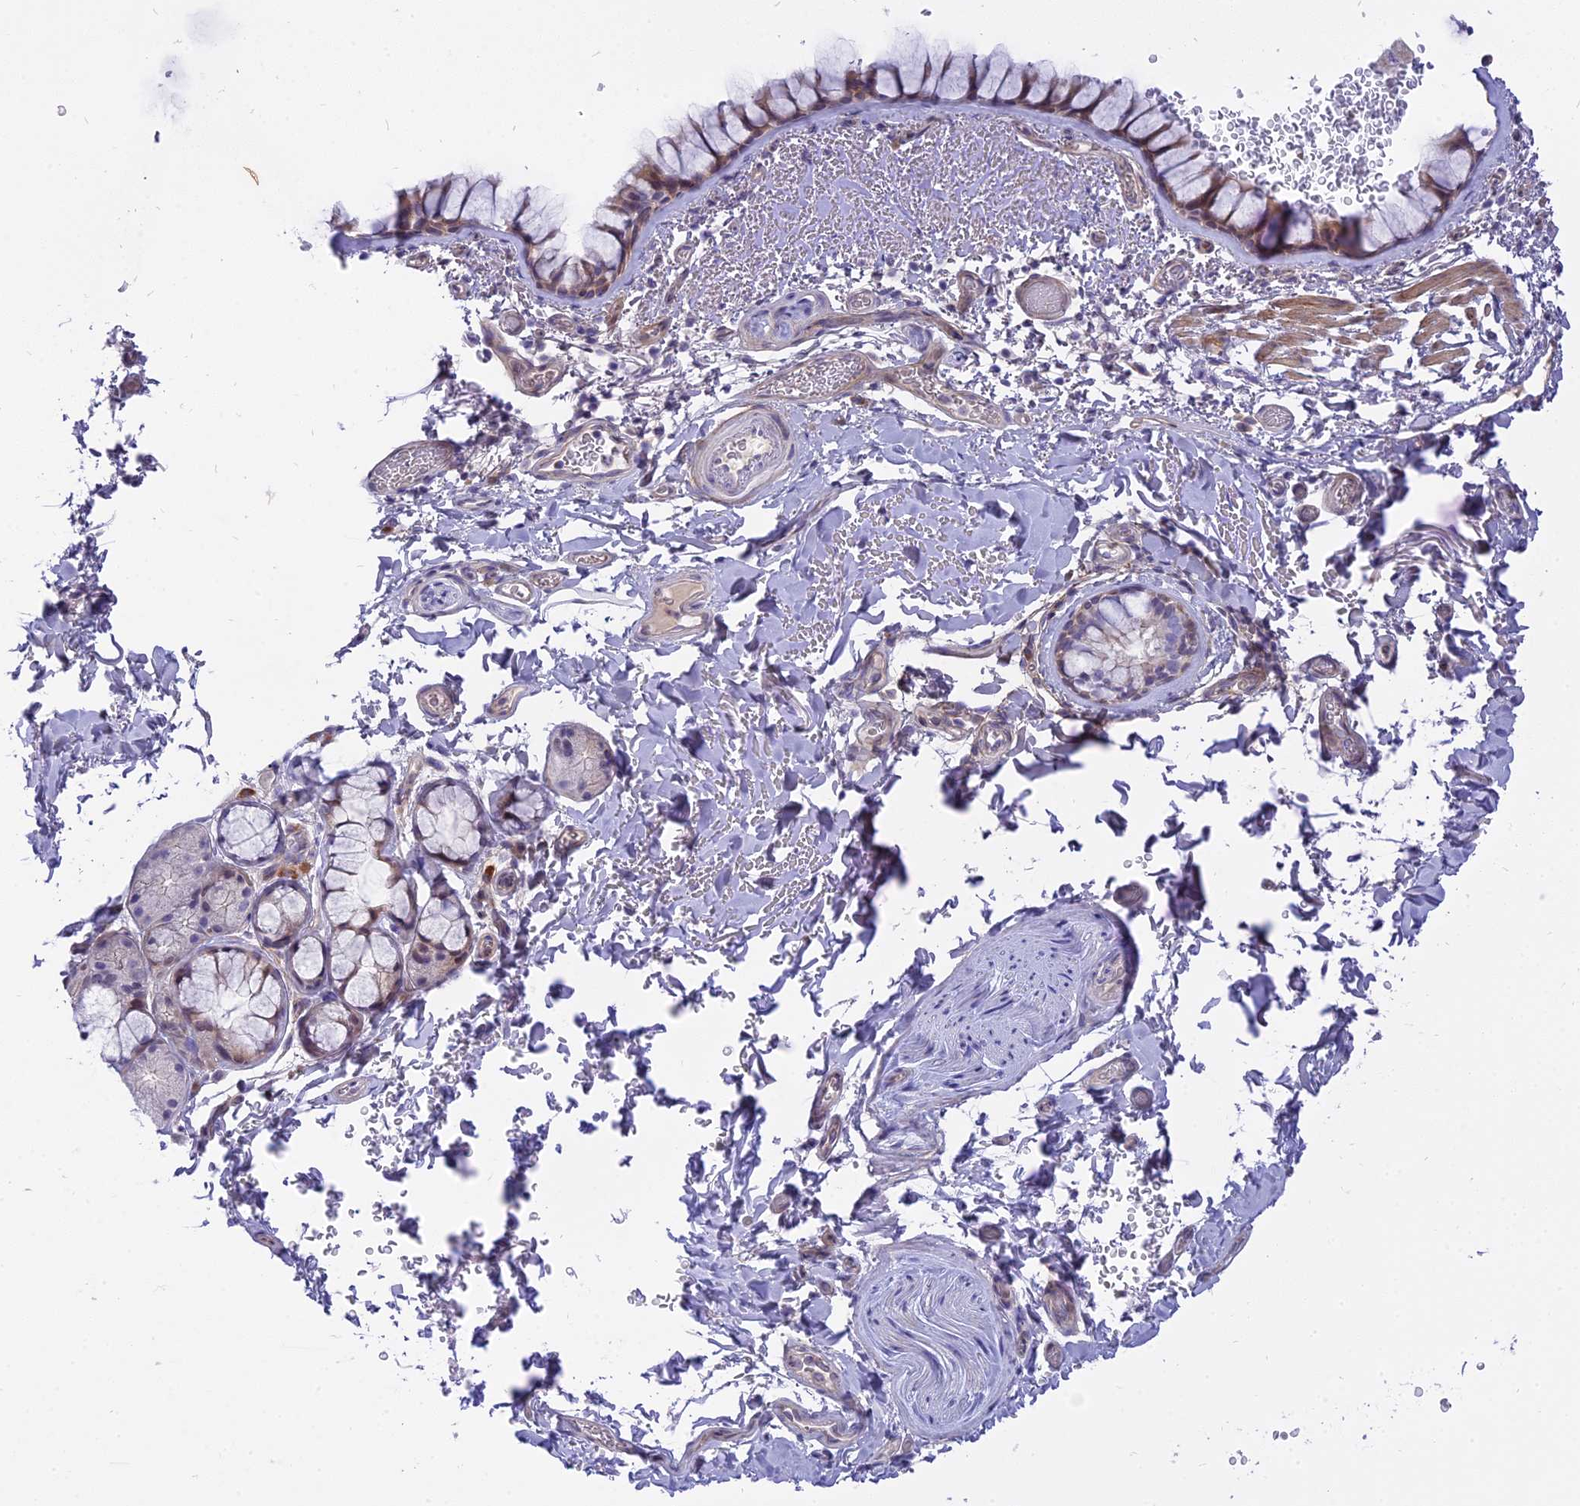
{"staining": {"intensity": "weak", "quantity": "<25%", "location": "cytoplasmic/membranous"}, "tissue": "bronchus", "cell_type": "Respiratory epithelial cells", "image_type": "normal", "snomed": [{"axis": "morphology", "description": "Normal tissue, NOS"}, {"axis": "topography", "description": "Bronchus"}], "caption": "The image shows no staining of respiratory epithelial cells in unremarkable bronchus.", "gene": "MBD3L1", "patient": {"sex": "male", "age": 65}}